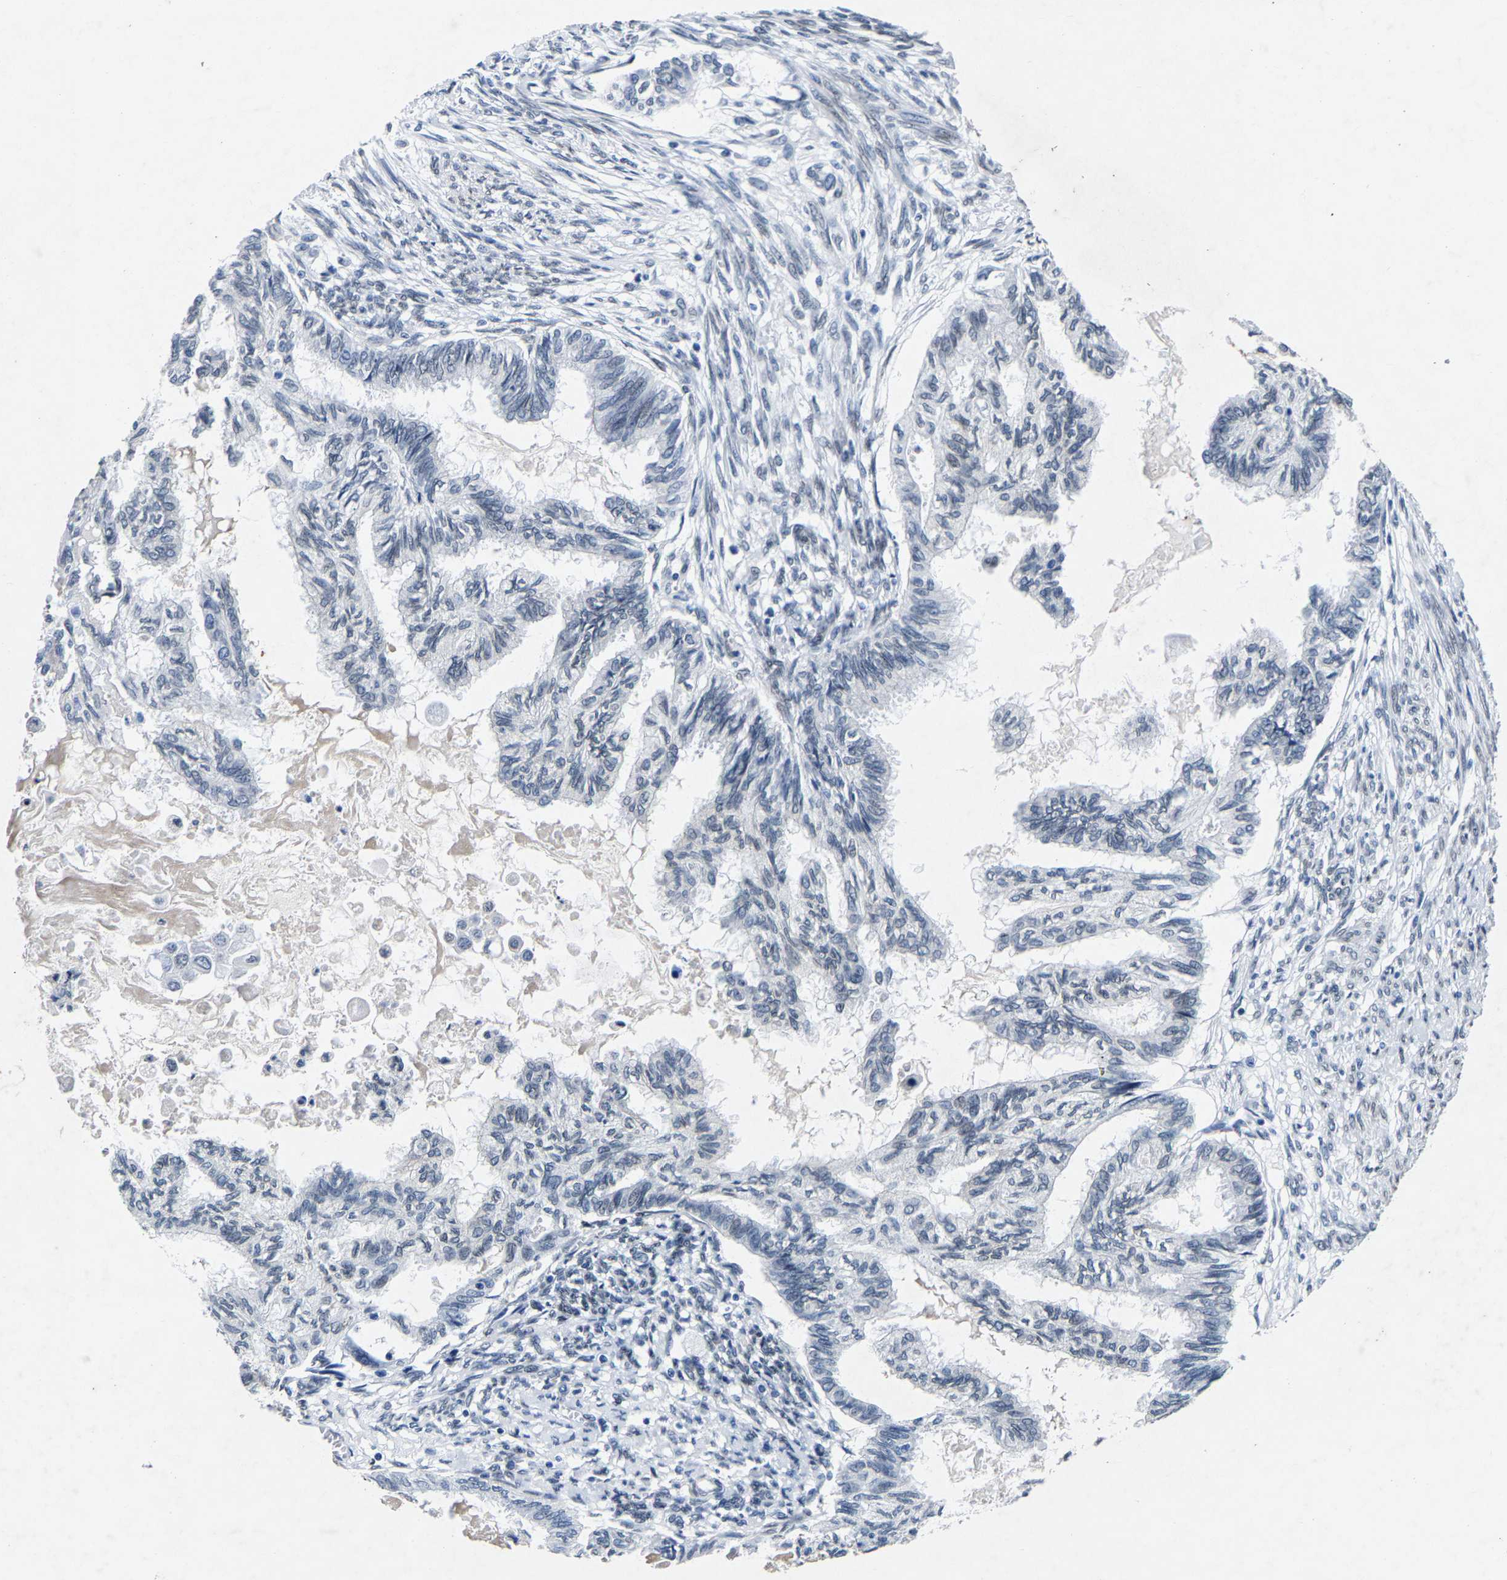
{"staining": {"intensity": "negative", "quantity": "none", "location": "none"}, "tissue": "cervical cancer", "cell_type": "Tumor cells", "image_type": "cancer", "snomed": [{"axis": "morphology", "description": "Normal tissue, NOS"}, {"axis": "morphology", "description": "Adenocarcinoma, NOS"}, {"axis": "topography", "description": "Cervix"}, {"axis": "topography", "description": "Endometrium"}], "caption": "Tumor cells are negative for protein expression in human cervical cancer.", "gene": "UBN2", "patient": {"sex": "female", "age": 86}}